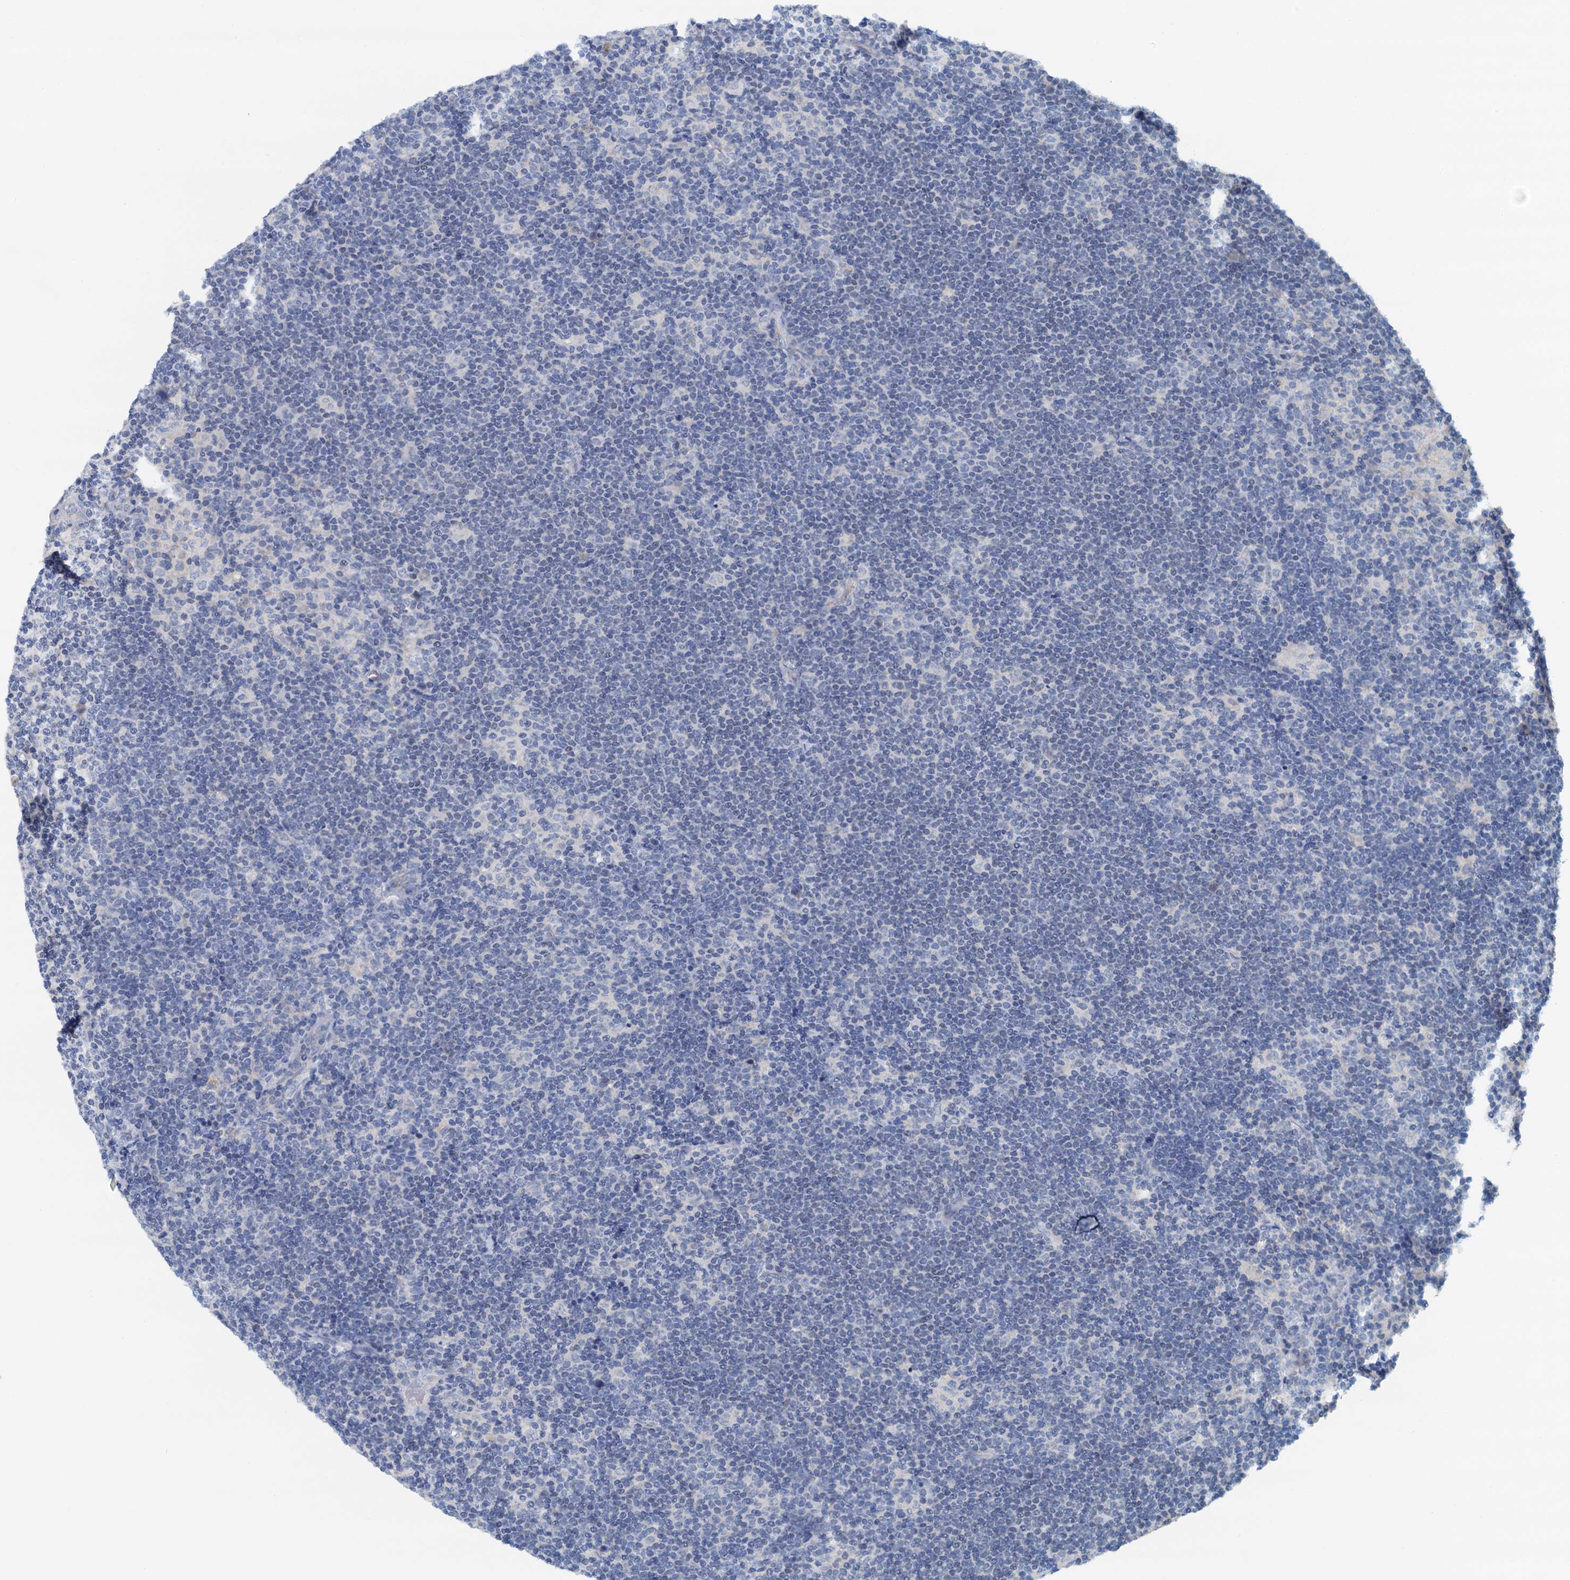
{"staining": {"intensity": "negative", "quantity": "none", "location": "none"}, "tissue": "lymphoma", "cell_type": "Tumor cells", "image_type": "cancer", "snomed": [{"axis": "morphology", "description": "Hodgkin's disease, NOS"}, {"axis": "topography", "description": "Lymph node"}], "caption": "Tumor cells show no significant positivity in Hodgkin's disease.", "gene": "DTD1", "patient": {"sex": "female", "age": 57}}